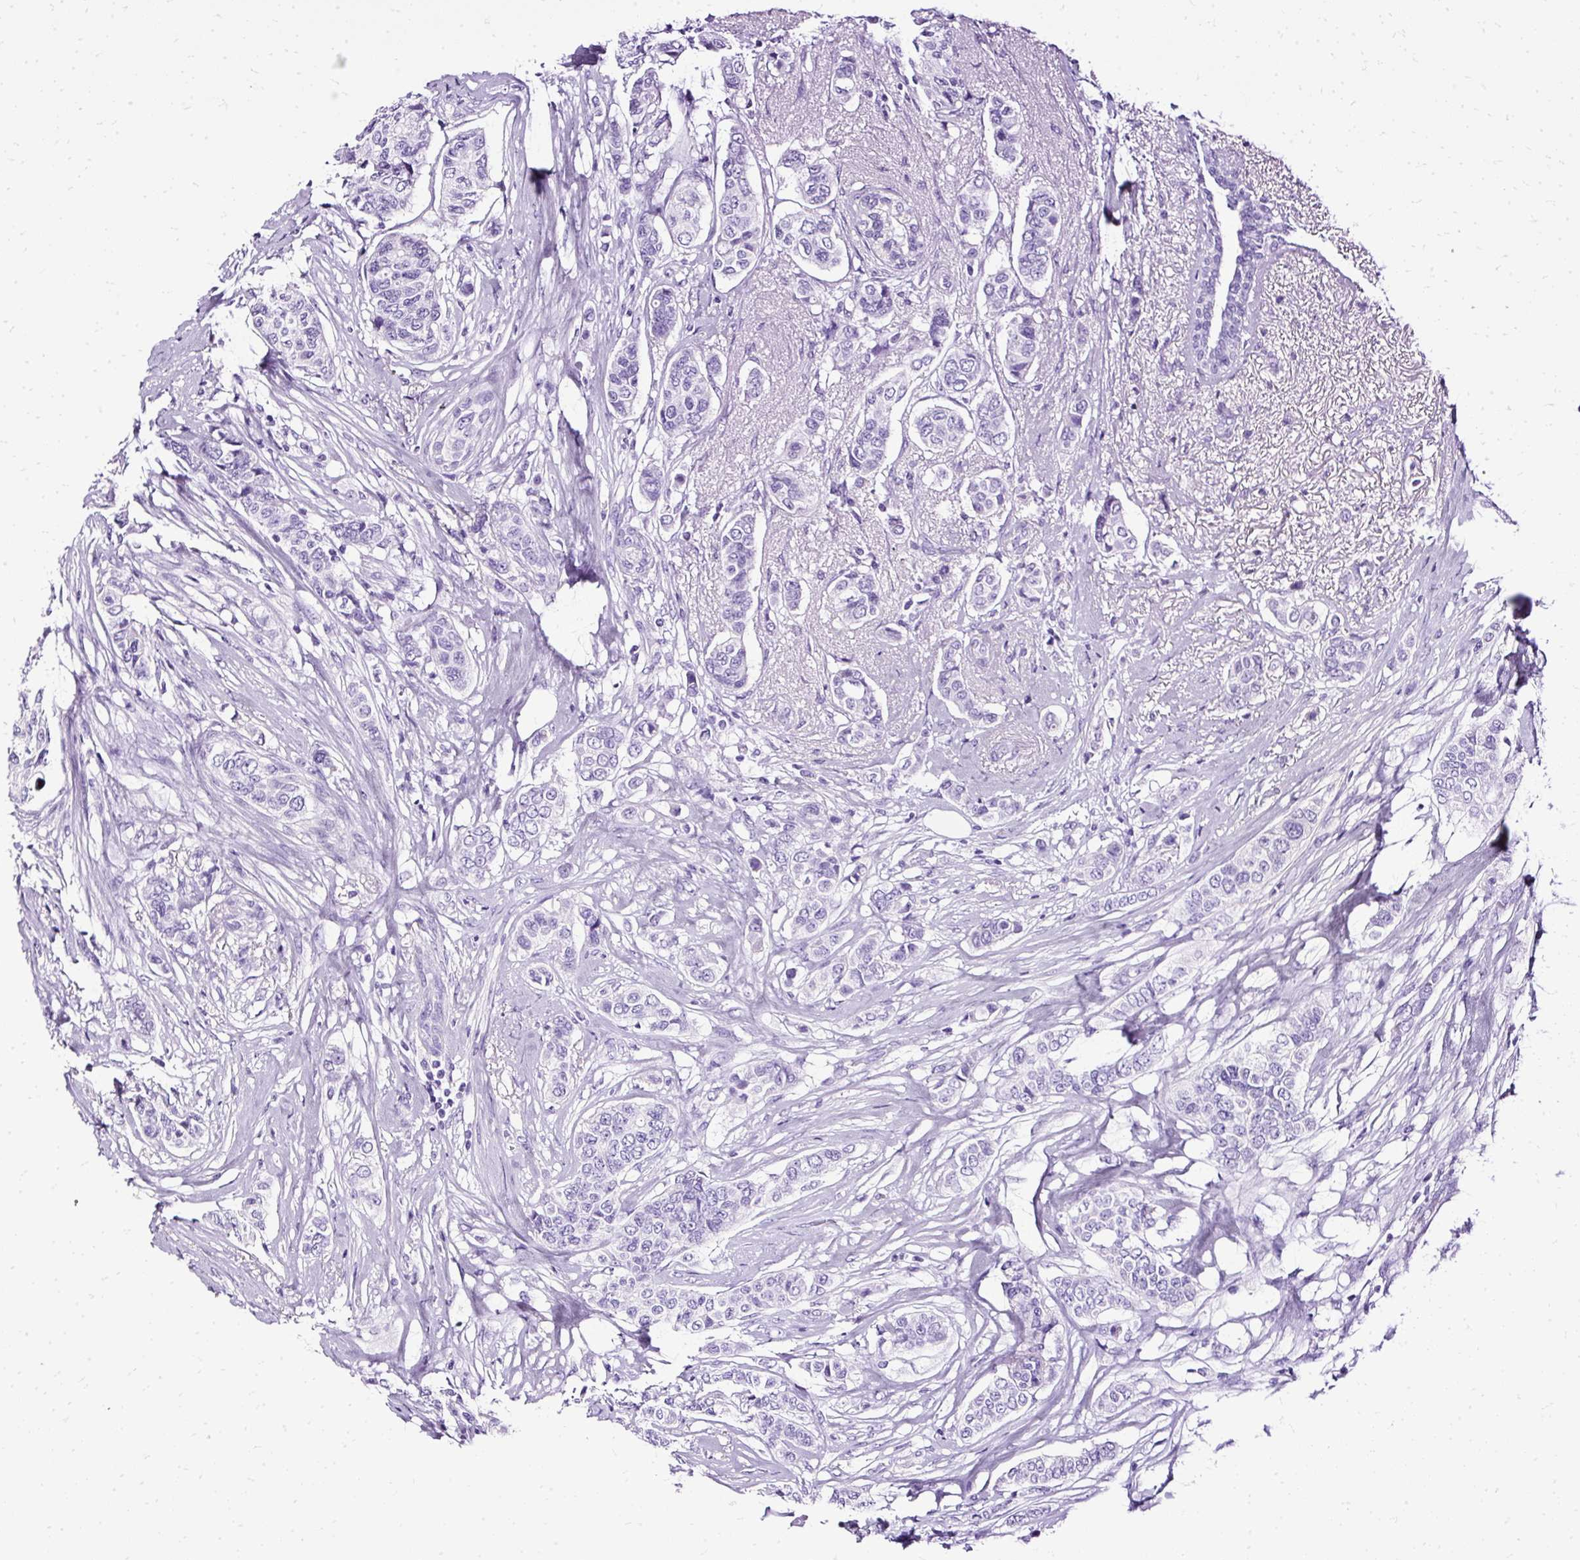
{"staining": {"intensity": "negative", "quantity": "none", "location": "none"}, "tissue": "breast cancer", "cell_type": "Tumor cells", "image_type": "cancer", "snomed": [{"axis": "morphology", "description": "Lobular carcinoma"}, {"axis": "topography", "description": "Breast"}], "caption": "Tumor cells show no significant protein expression in breast cancer.", "gene": "SLC8A2", "patient": {"sex": "female", "age": 51}}